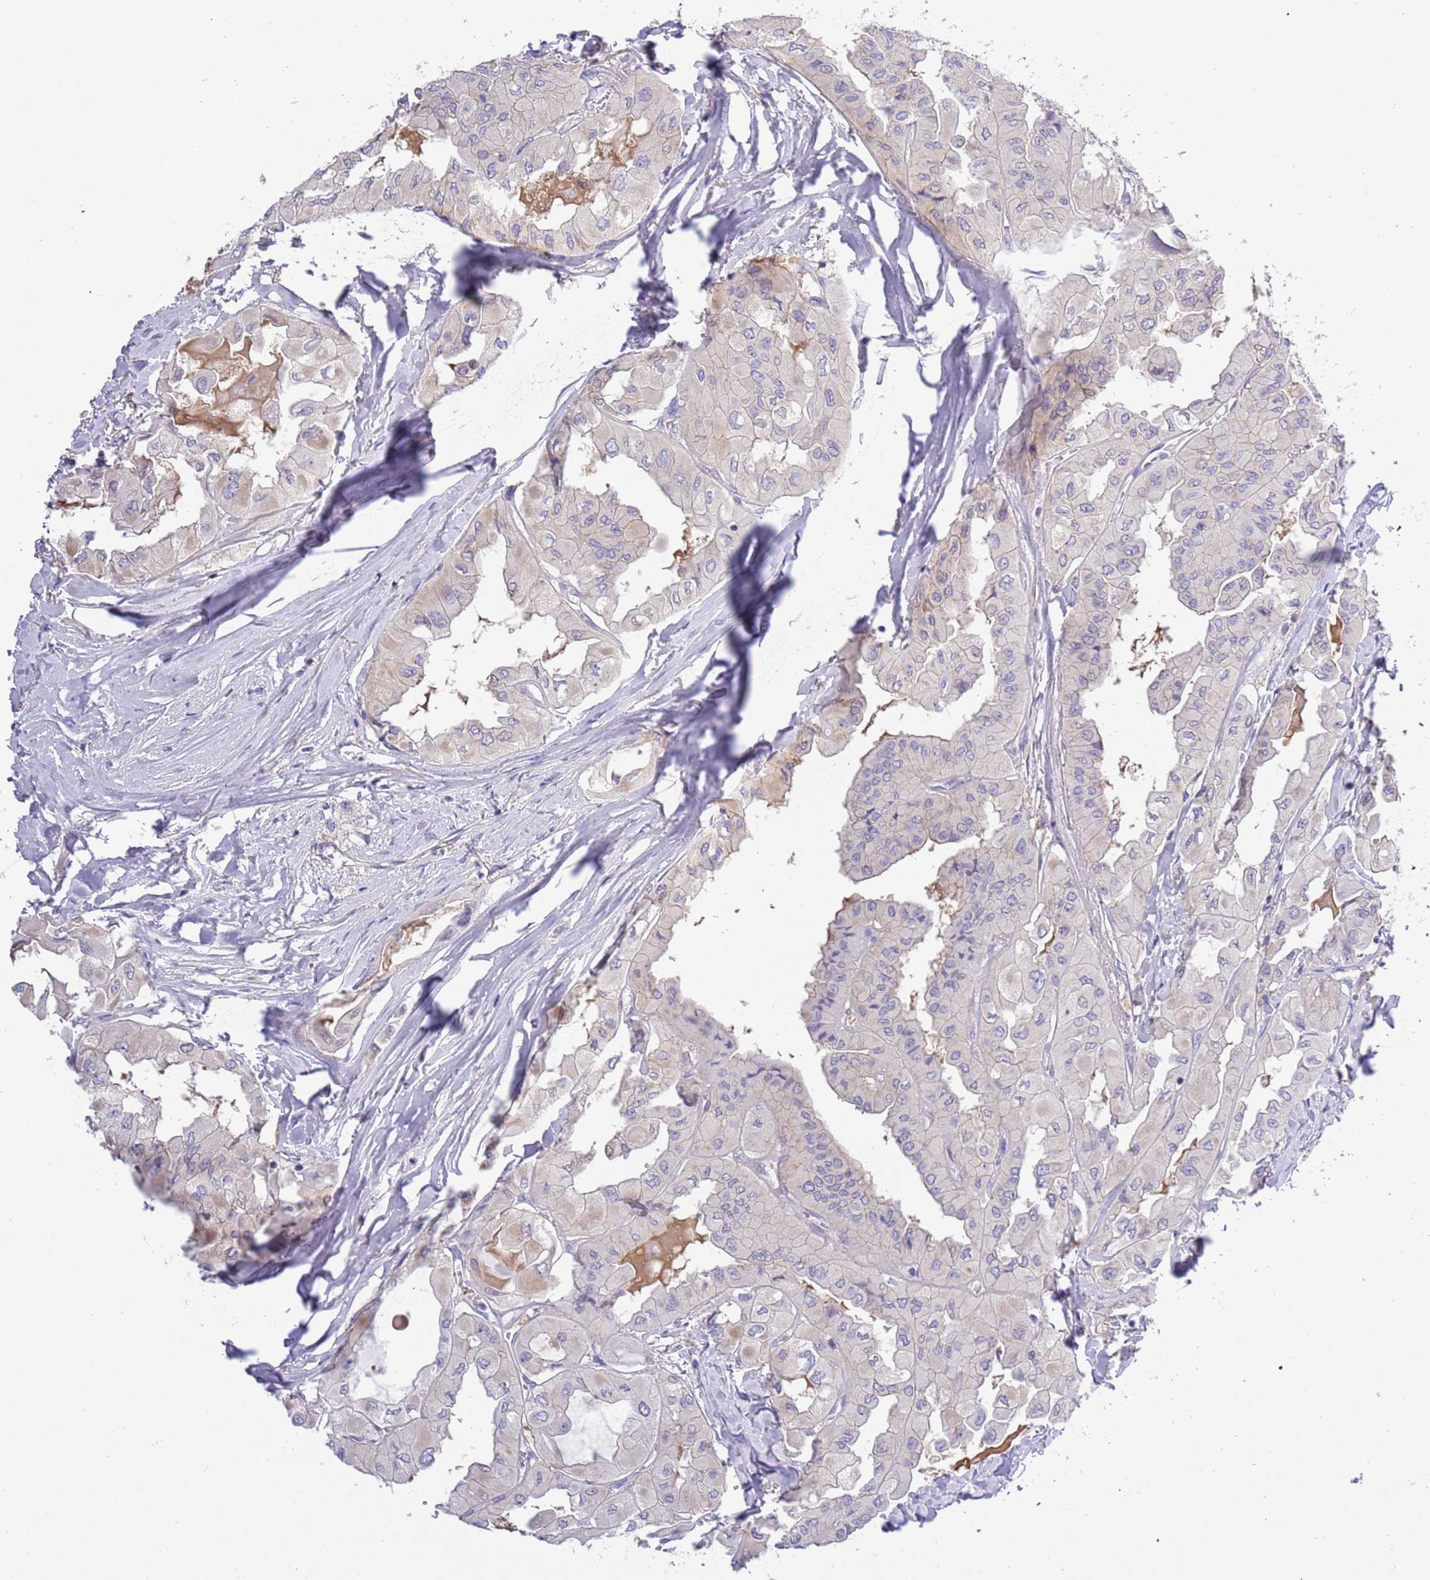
{"staining": {"intensity": "negative", "quantity": "none", "location": "none"}, "tissue": "thyroid cancer", "cell_type": "Tumor cells", "image_type": "cancer", "snomed": [{"axis": "morphology", "description": "Normal tissue, NOS"}, {"axis": "morphology", "description": "Papillary adenocarcinoma, NOS"}, {"axis": "topography", "description": "Thyroid gland"}], "caption": "There is no significant positivity in tumor cells of thyroid papillary adenocarcinoma. The staining was performed using DAB (3,3'-diaminobenzidine) to visualize the protein expression in brown, while the nuclei were stained in blue with hematoxylin (Magnification: 20x).", "gene": "STIP1", "patient": {"sex": "female", "age": 59}}